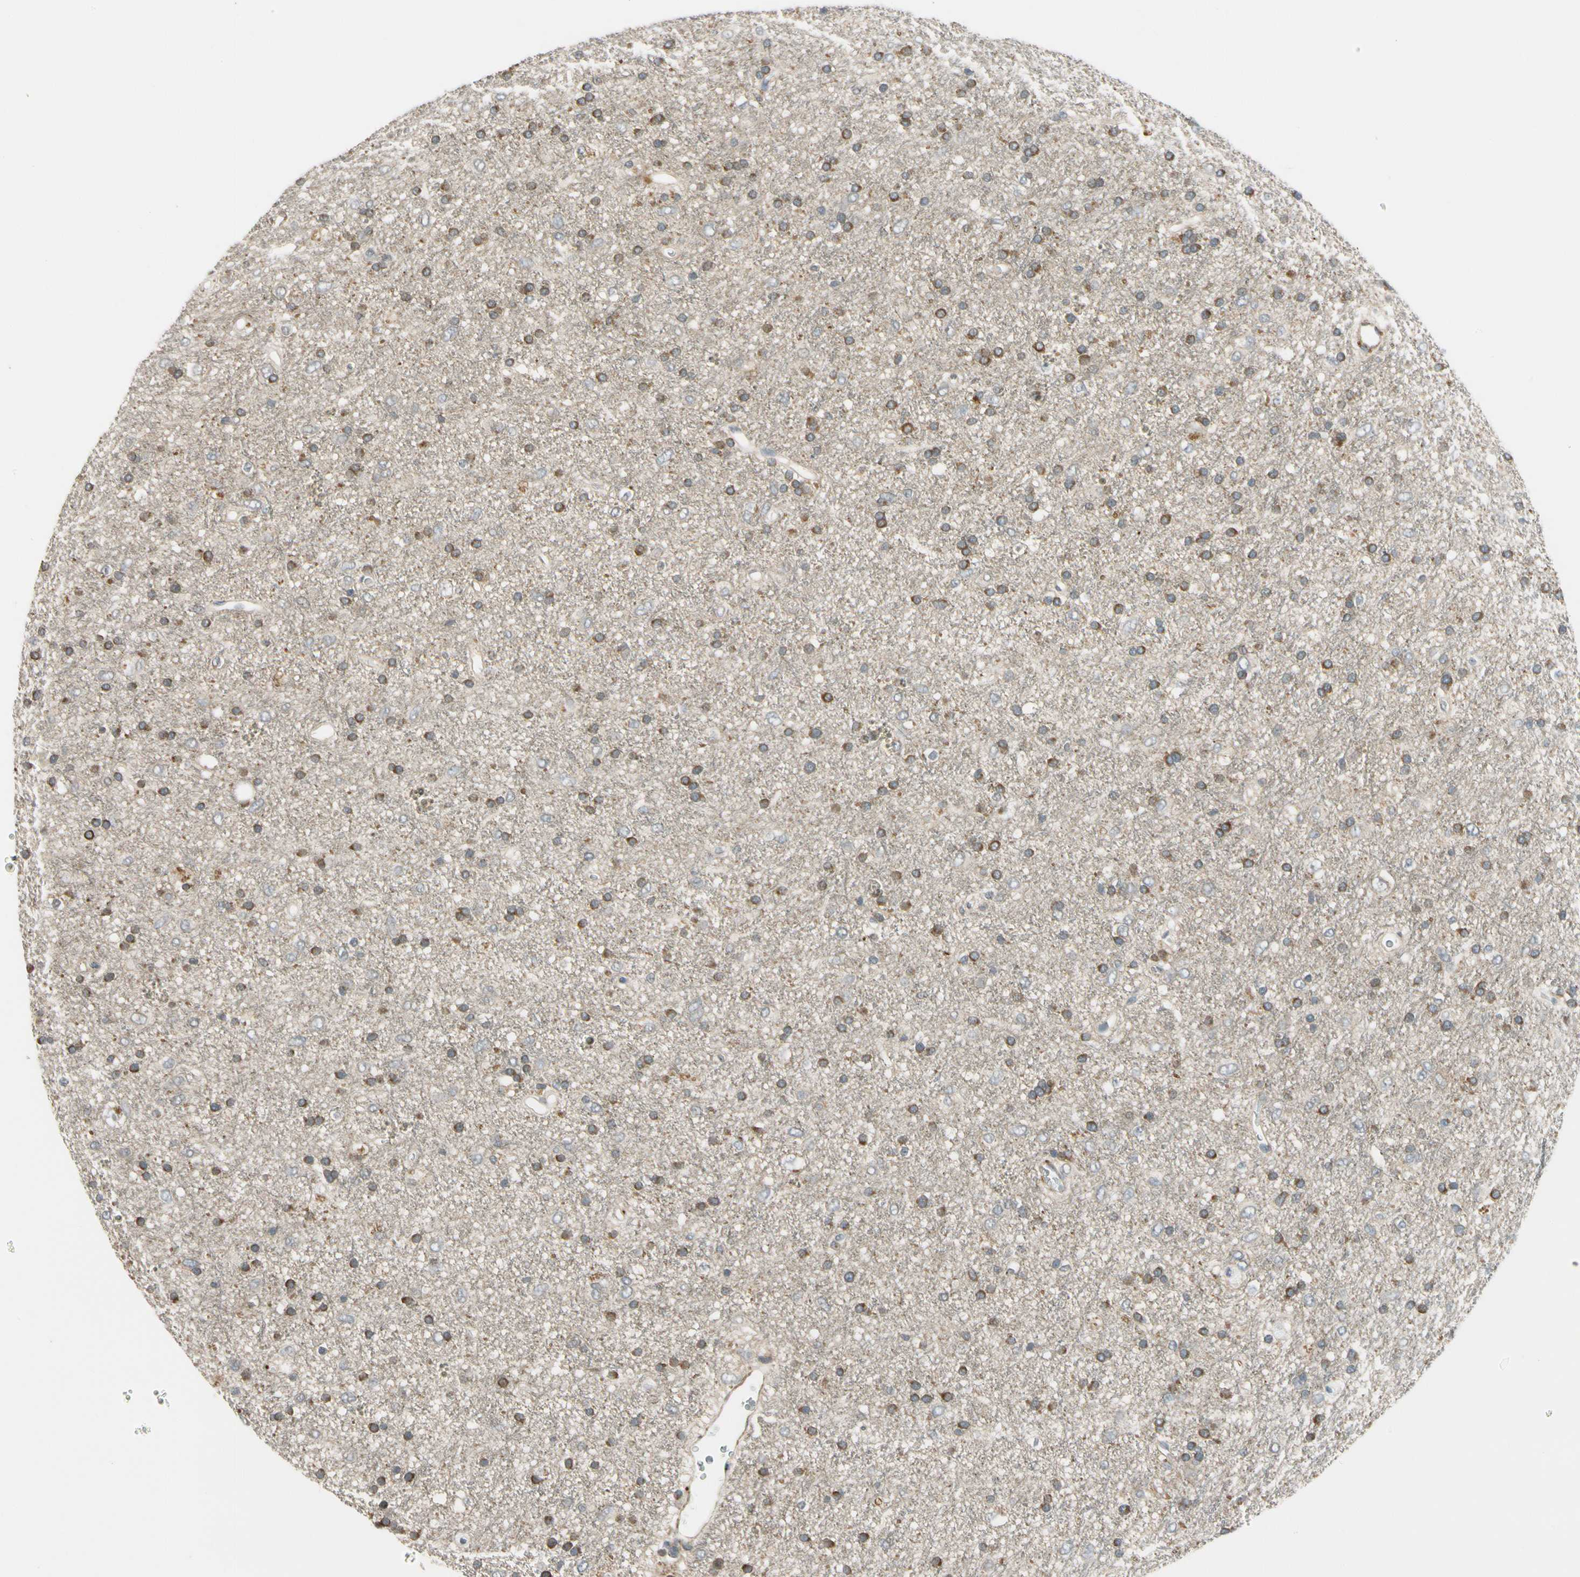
{"staining": {"intensity": "moderate", "quantity": "25%-75%", "location": "cytoplasmic/membranous"}, "tissue": "glioma", "cell_type": "Tumor cells", "image_type": "cancer", "snomed": [{"axis": "morphology", "description": "Glioma, malignant, Low grade"}, {"axis": "topography", "description": "Brain"}], "caption": "Malignant low-grade glioma stained with DAB (3,3'-diaminobenzidine) immunohistochemistry (IHC) shows medium levels of moderate cytoplasmic/membranous staining in approximately 25%-75% of tumor cells.", "gene": "MST1R", "patient": {"sex": "male", "age": 77}}